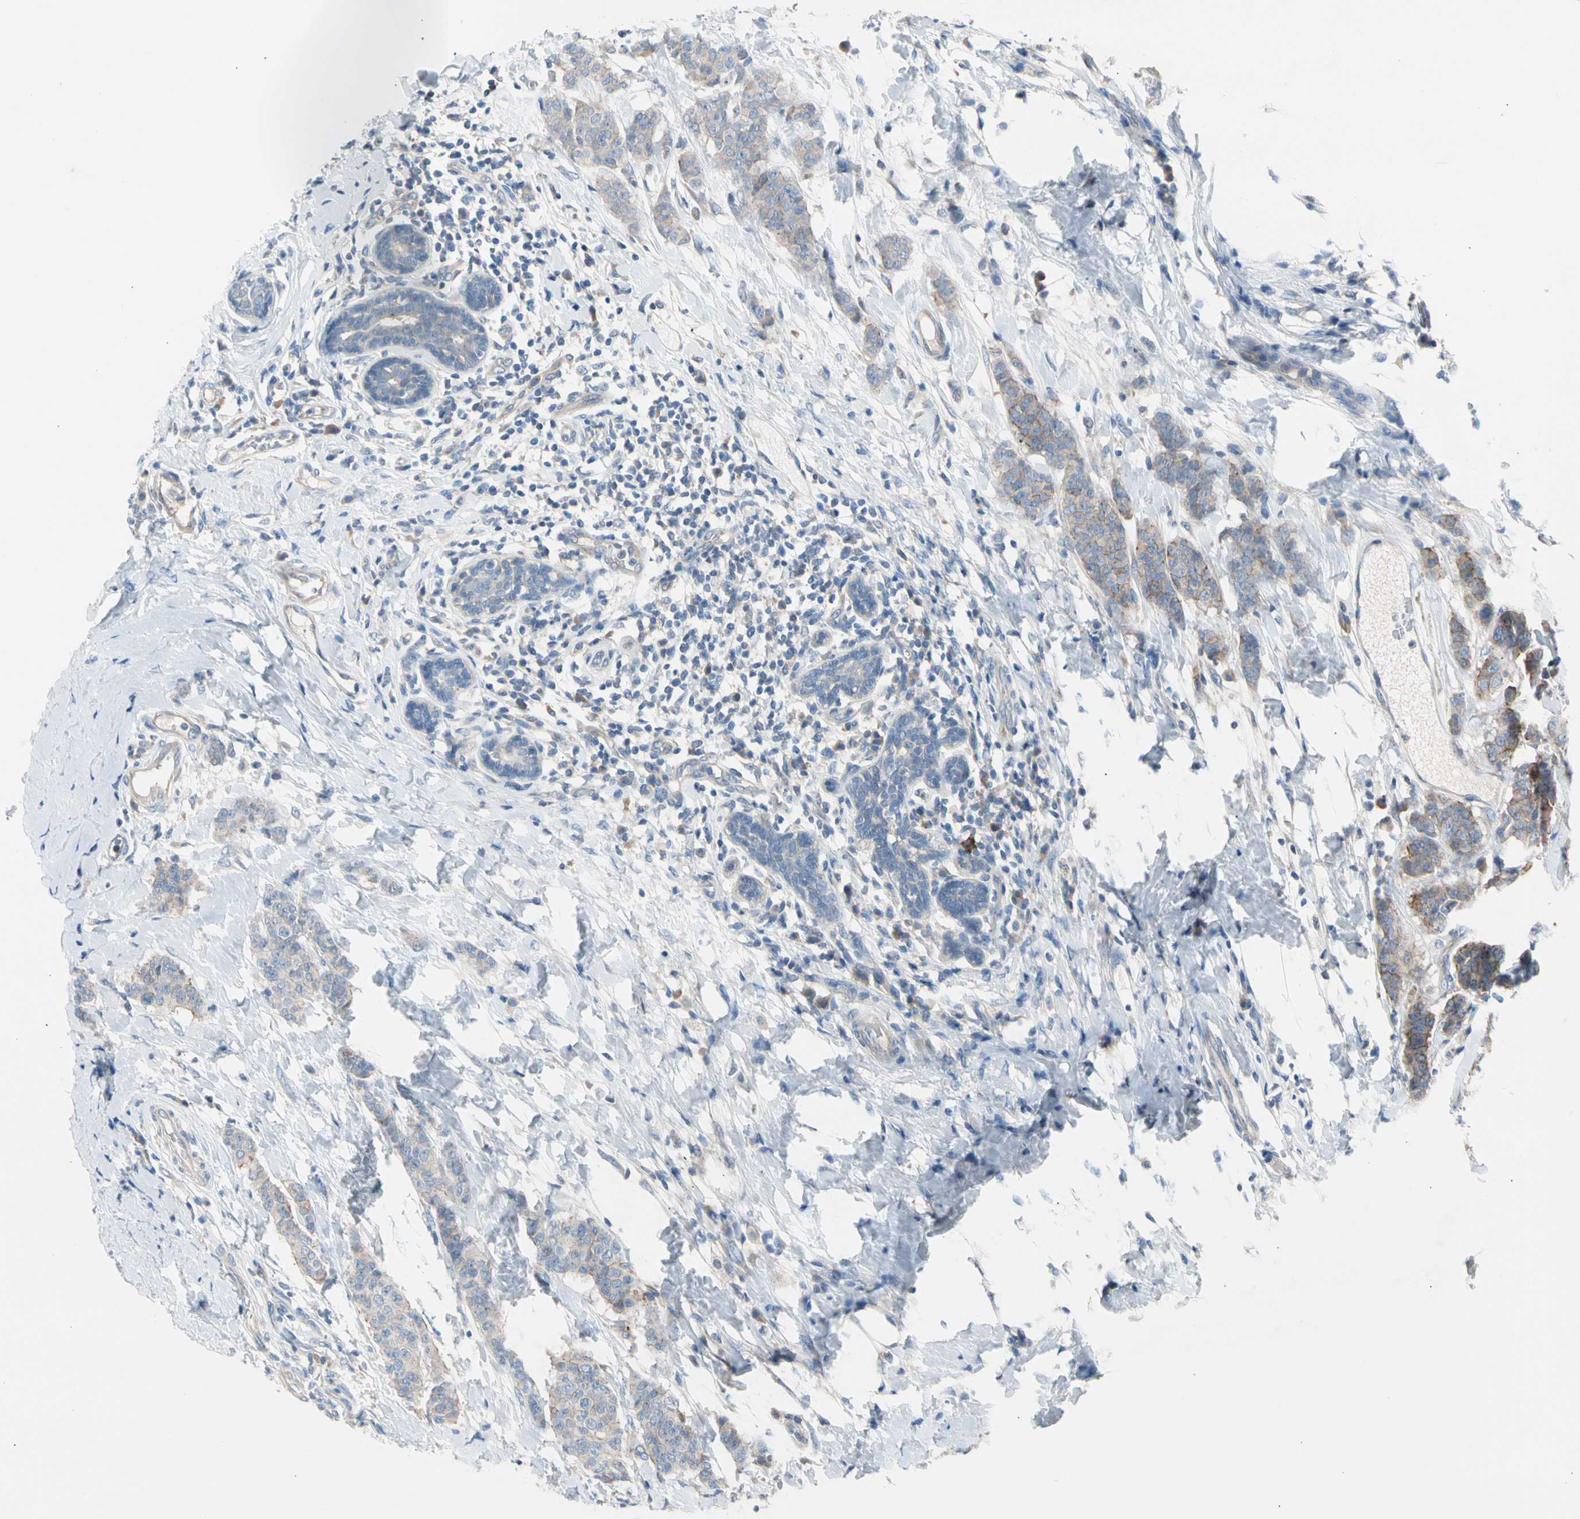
{"staining": {"intensity": "moderate", "quantity": "25%-75%", "location": "cytoplasmic/membranous"}, "tissue": "breast cancer", "cell_type": "Tumor cells", "image_type": "cancer", "snomed": [{"axis": "morphology", "description": "Duct carcinoma"}, {"axis": "topography", "description": "Breast"}], "caption": "Immunohistochemistry of invasive ductal carcinoma (breast) reveals medium levels of moderate cytoplasmic/membranous positivity in about 25%-75% of tumor cells.", "gene": "CASQ1", "patient": {"sex": "female", "age": 40}}